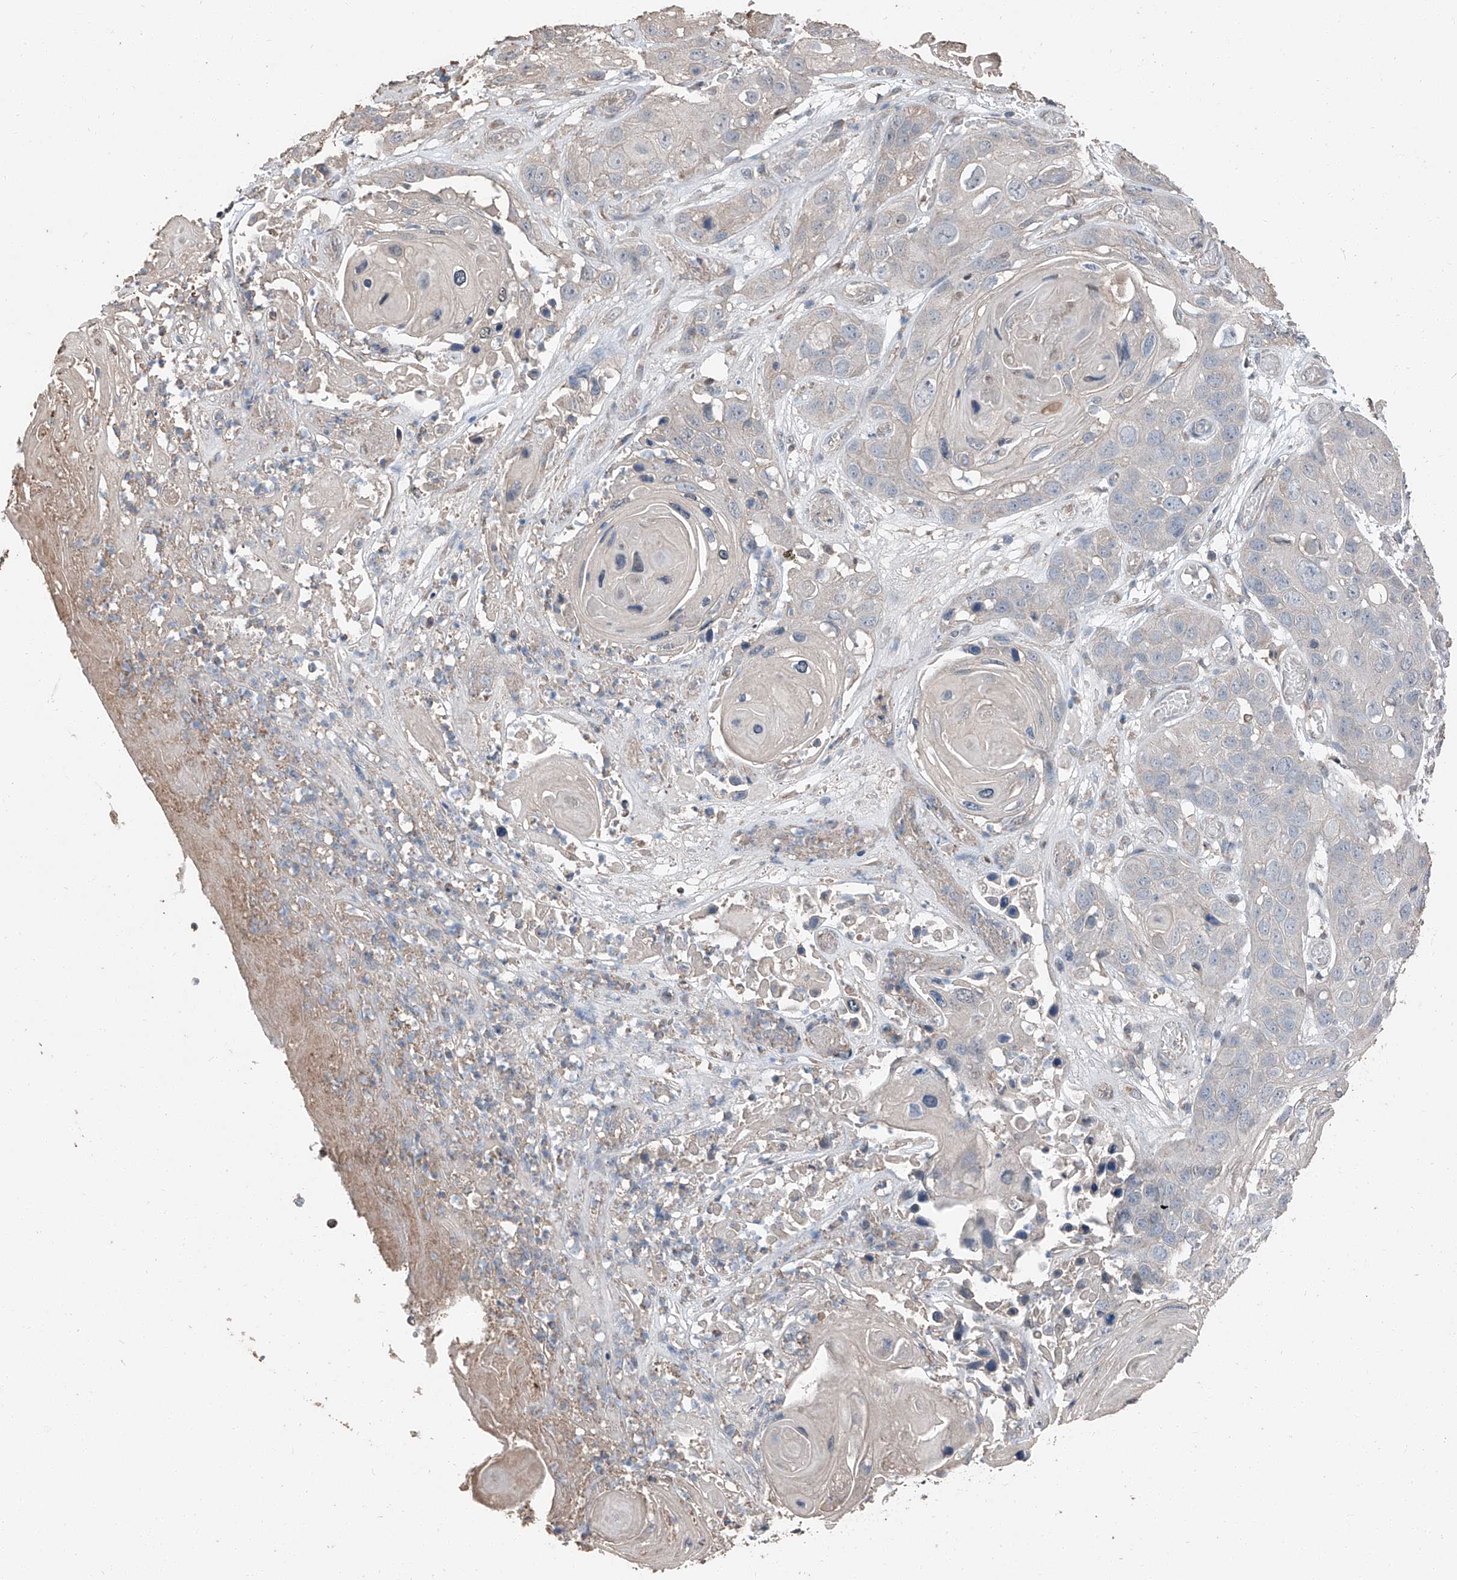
{"staining": {"intensity": "negative", "quantity": "none", "location": "none"}, "tissue": "skin cancer", "cell_type": "Tumor cells", "image_type": "cancer", "snomed": [{"axis": "morphology", "description": "Squamous cell carcinoma, NOS"}, {"axis": "topography", "description": "Skin"}], "caption": "DAB (3,3'-diaminobenzidine) immunohistochemical staining of human skin squamous cell carcinoma shows no significant positivity in tumor cells.", "gene": "MAMLD1", "patient": {"sex": "male", "age": 55}}